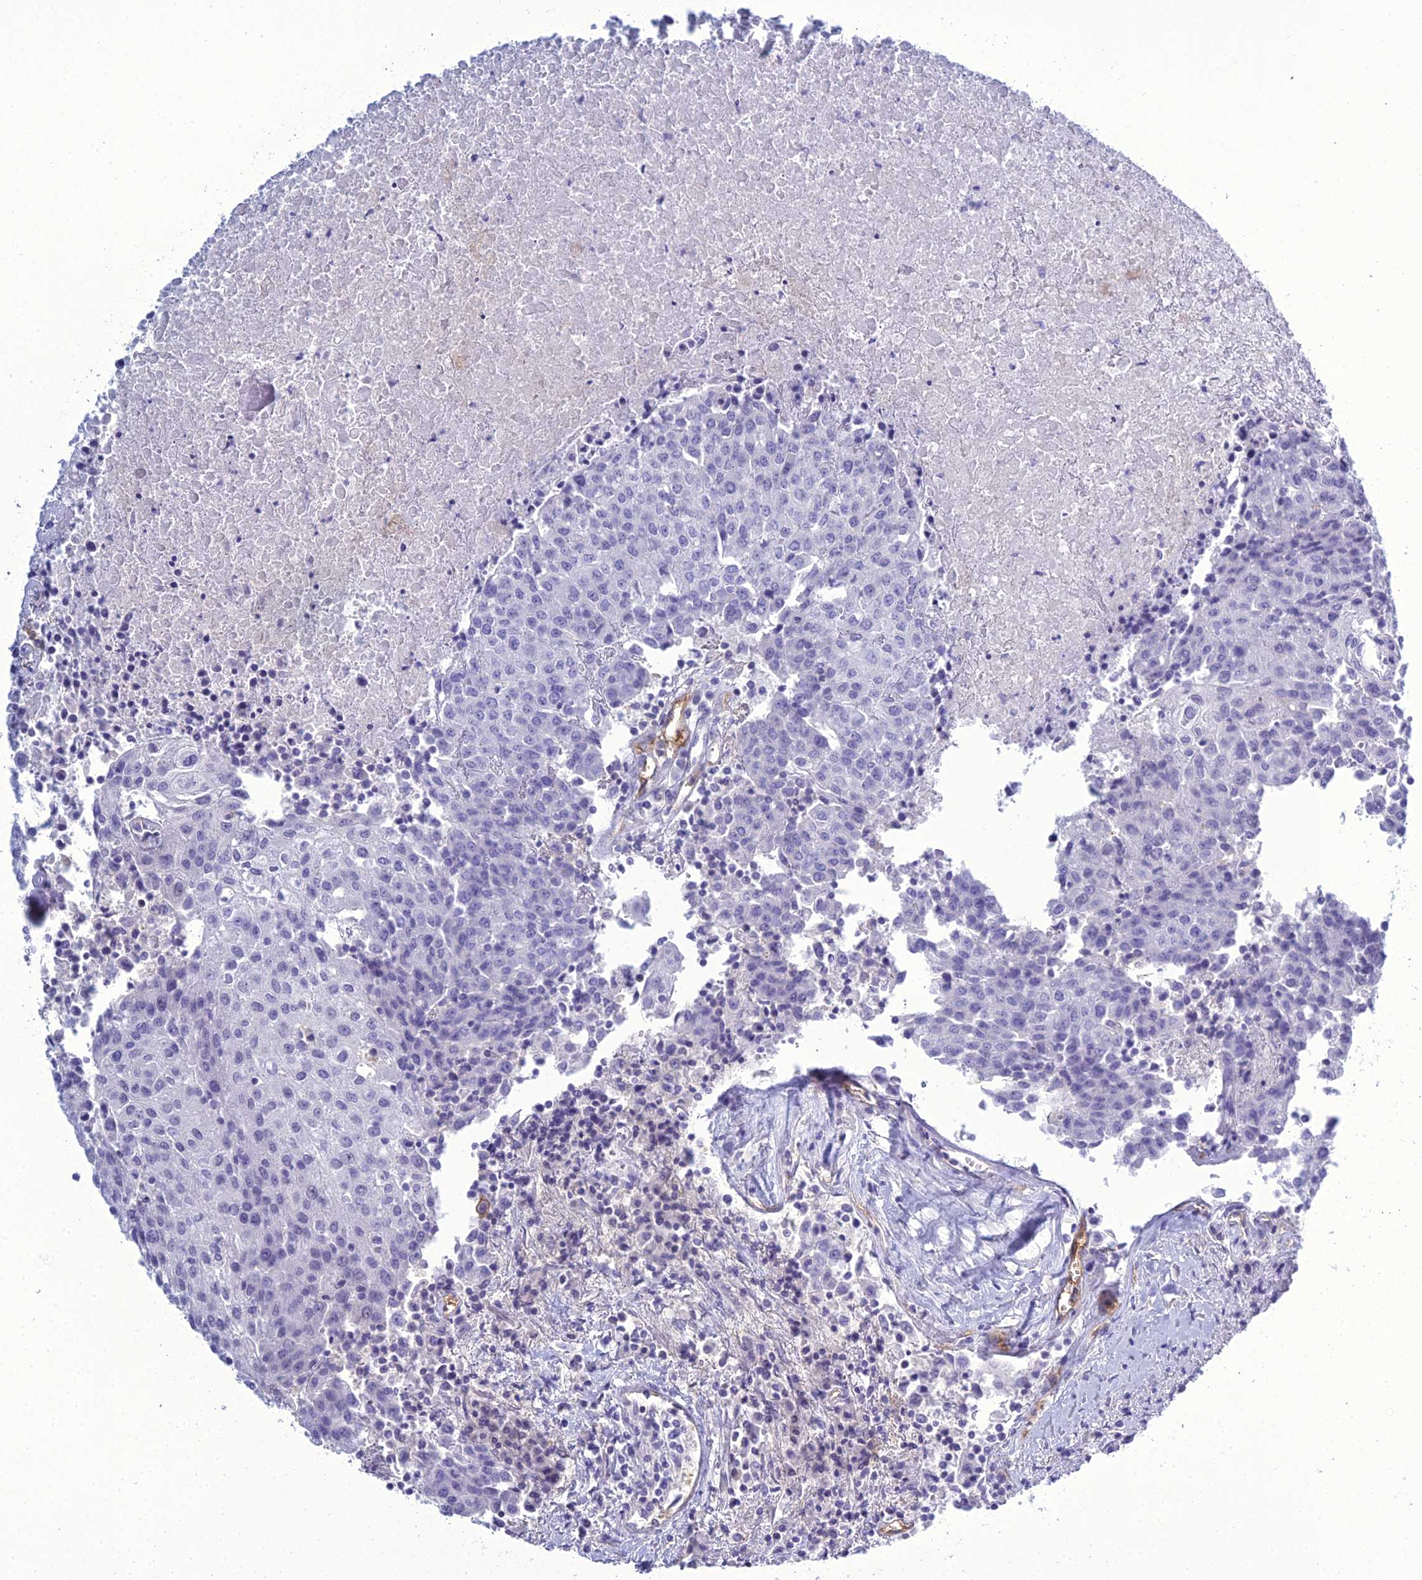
{"staining": {"intensity": "negative", "quantity": "none", "location": "none"}, "tissue": "urothelial cancer", "cell_type": "Tumor cells", "image_type": "cancer", "snomed": [{"axis": "morphology", "description": "Urothelial carcinoma, High grade"}, {"axis": "topography", "description": "Urinary bladder"}], "caption": "Urothelial cancer was stained to show a protein in brown. There is no significant positivity in tumor cells.", "gene": "ACE", "patient": {"sex": "female", "age": 85}}